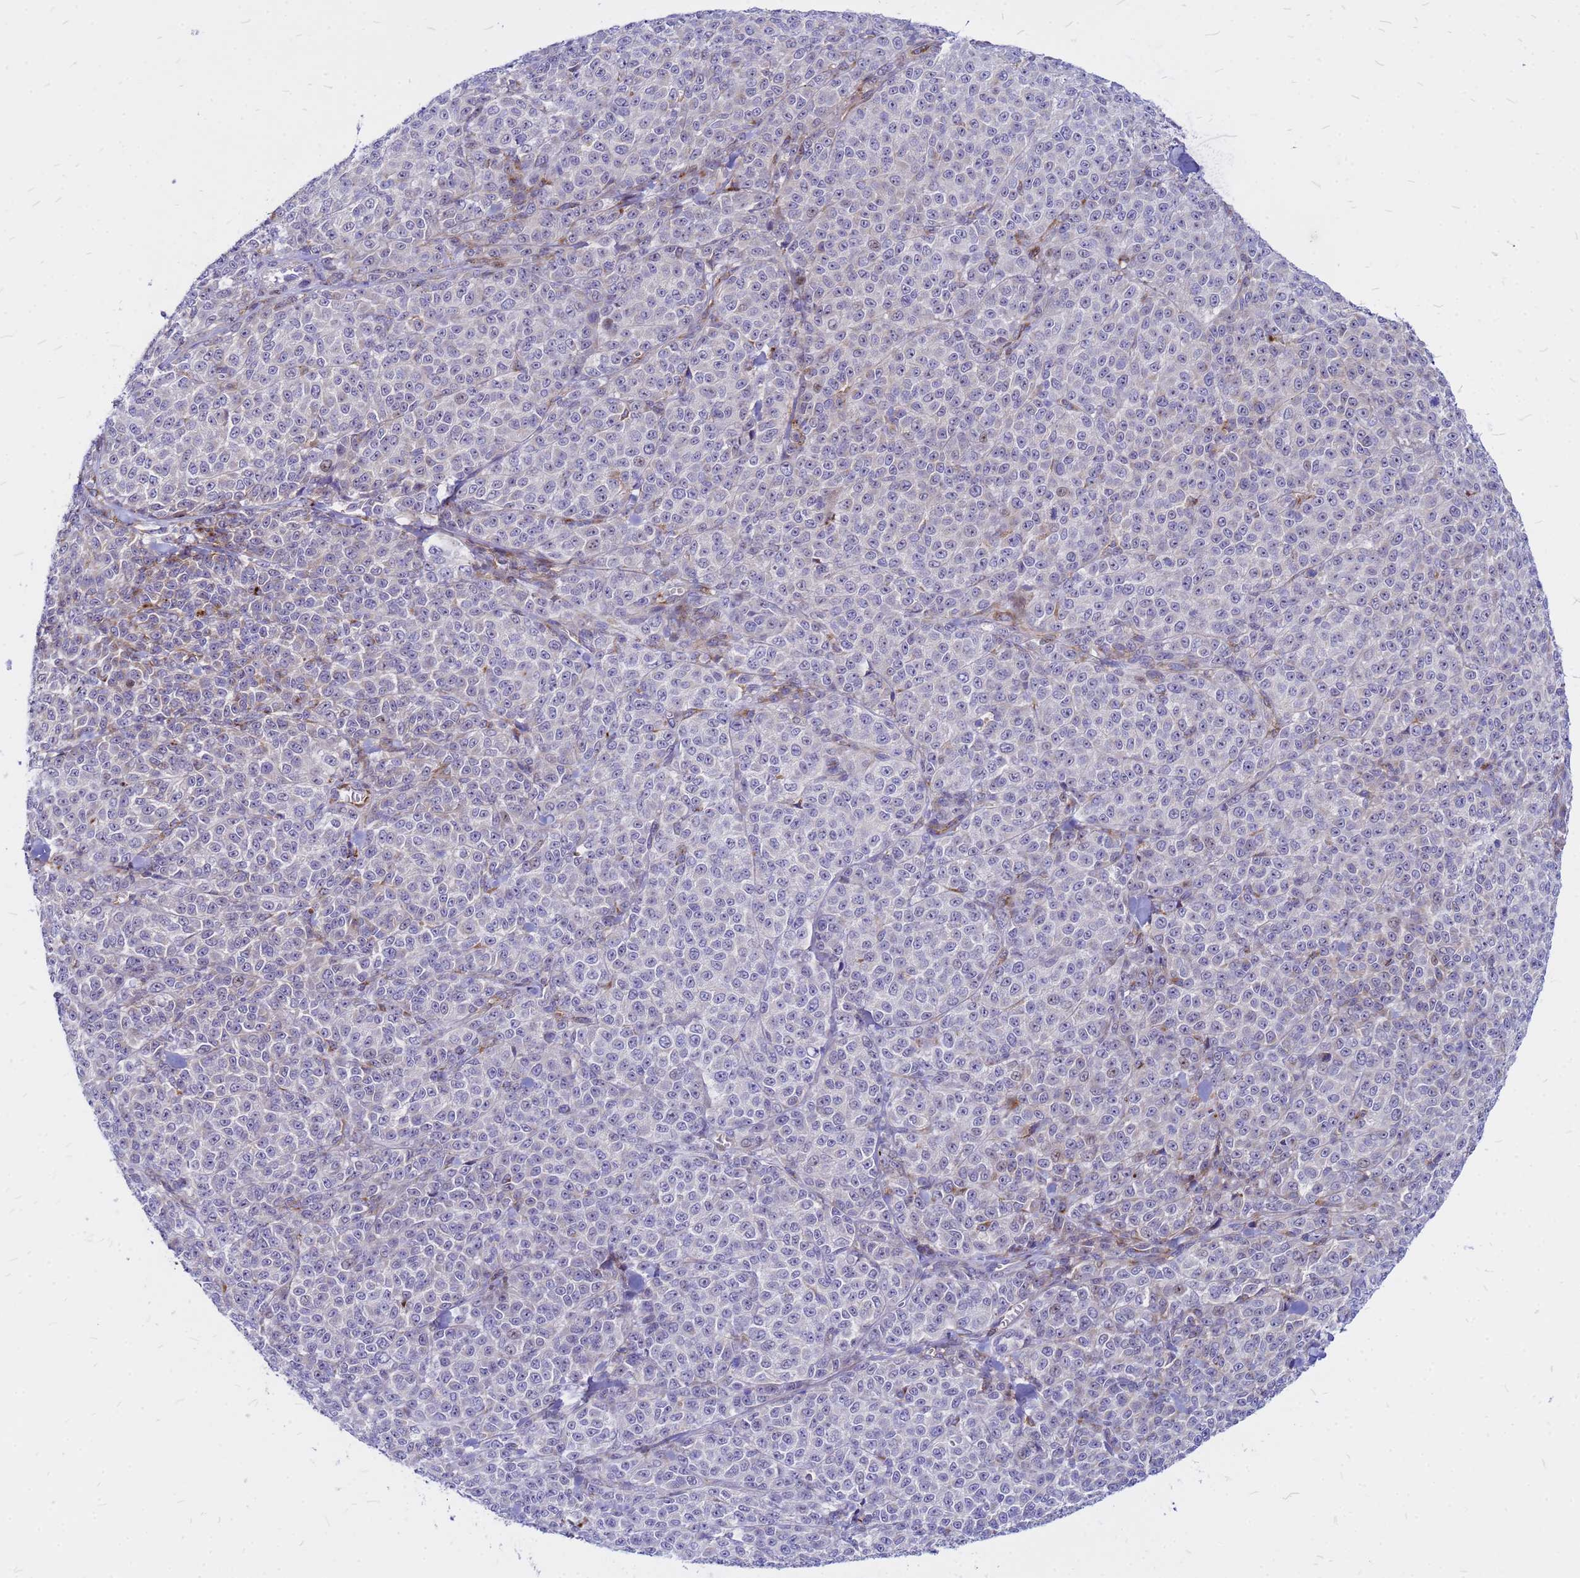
{"staining": {"intensity": "weak", "quantity": "<25%", "location": "cytoplasmic/membranous,nuclear"}, "tissue": "melanoma", "cell_type": "Tumor cells", "image_type": "cancer", "snomed": [{"axis": "morphology", "description": "Normal tissue, NOS"}, {"axis": "morphology", "description": "Malignant melanoma, NOS"}, {"axis": "topography", "description": "Skin"}], "caption": "IHC histopathology image of human malignant melanoma stained for a protein (brown), which shows no expression in tumor cells. (IHC, brightfield microscopy, high magnification).", "gene": "NOSTRIN", "patient": {"sex": "female", "age": 34}}